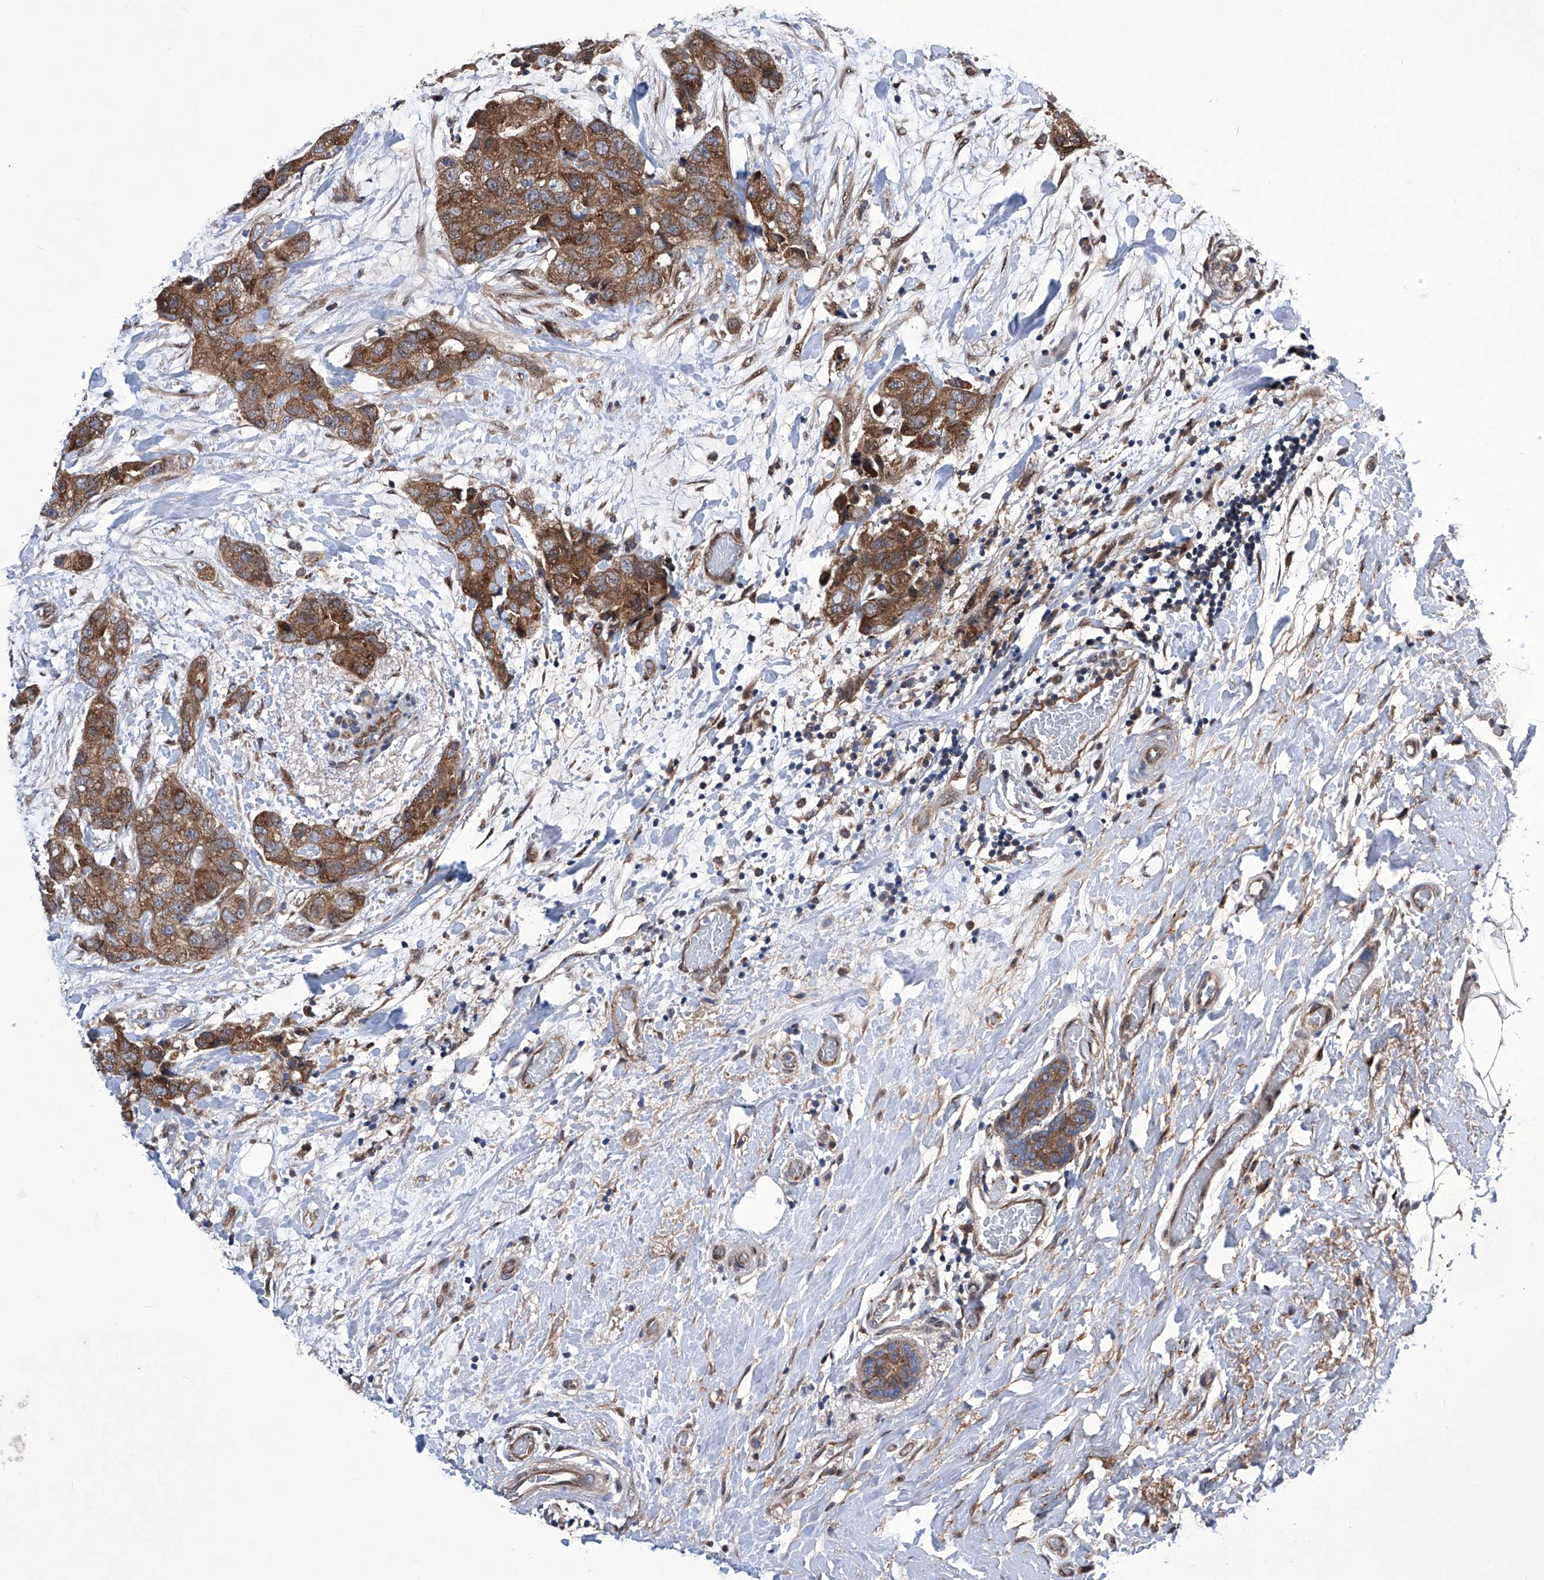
{"staining": {"intensity": "moderate", "quantity": ">75%", "location": "cytoplasmic/membranous"}, "tissue": "breast cancer", "cell_type": "Tumor cells", "image_type": "cancer", "snomed": [{"axis": "morphology", "description": "Duct carcinoma"}, {"axis": "topography", "description": "Breast"}], "caption": "Immunohistochemical staining of invasive ductal carcinoma (breast) reveals moderate cytoplasmic/membranous protein expression in about >75% of tumor cells.", "gene": "KTI12", "patient": {"sex": "female", "age": 62}}